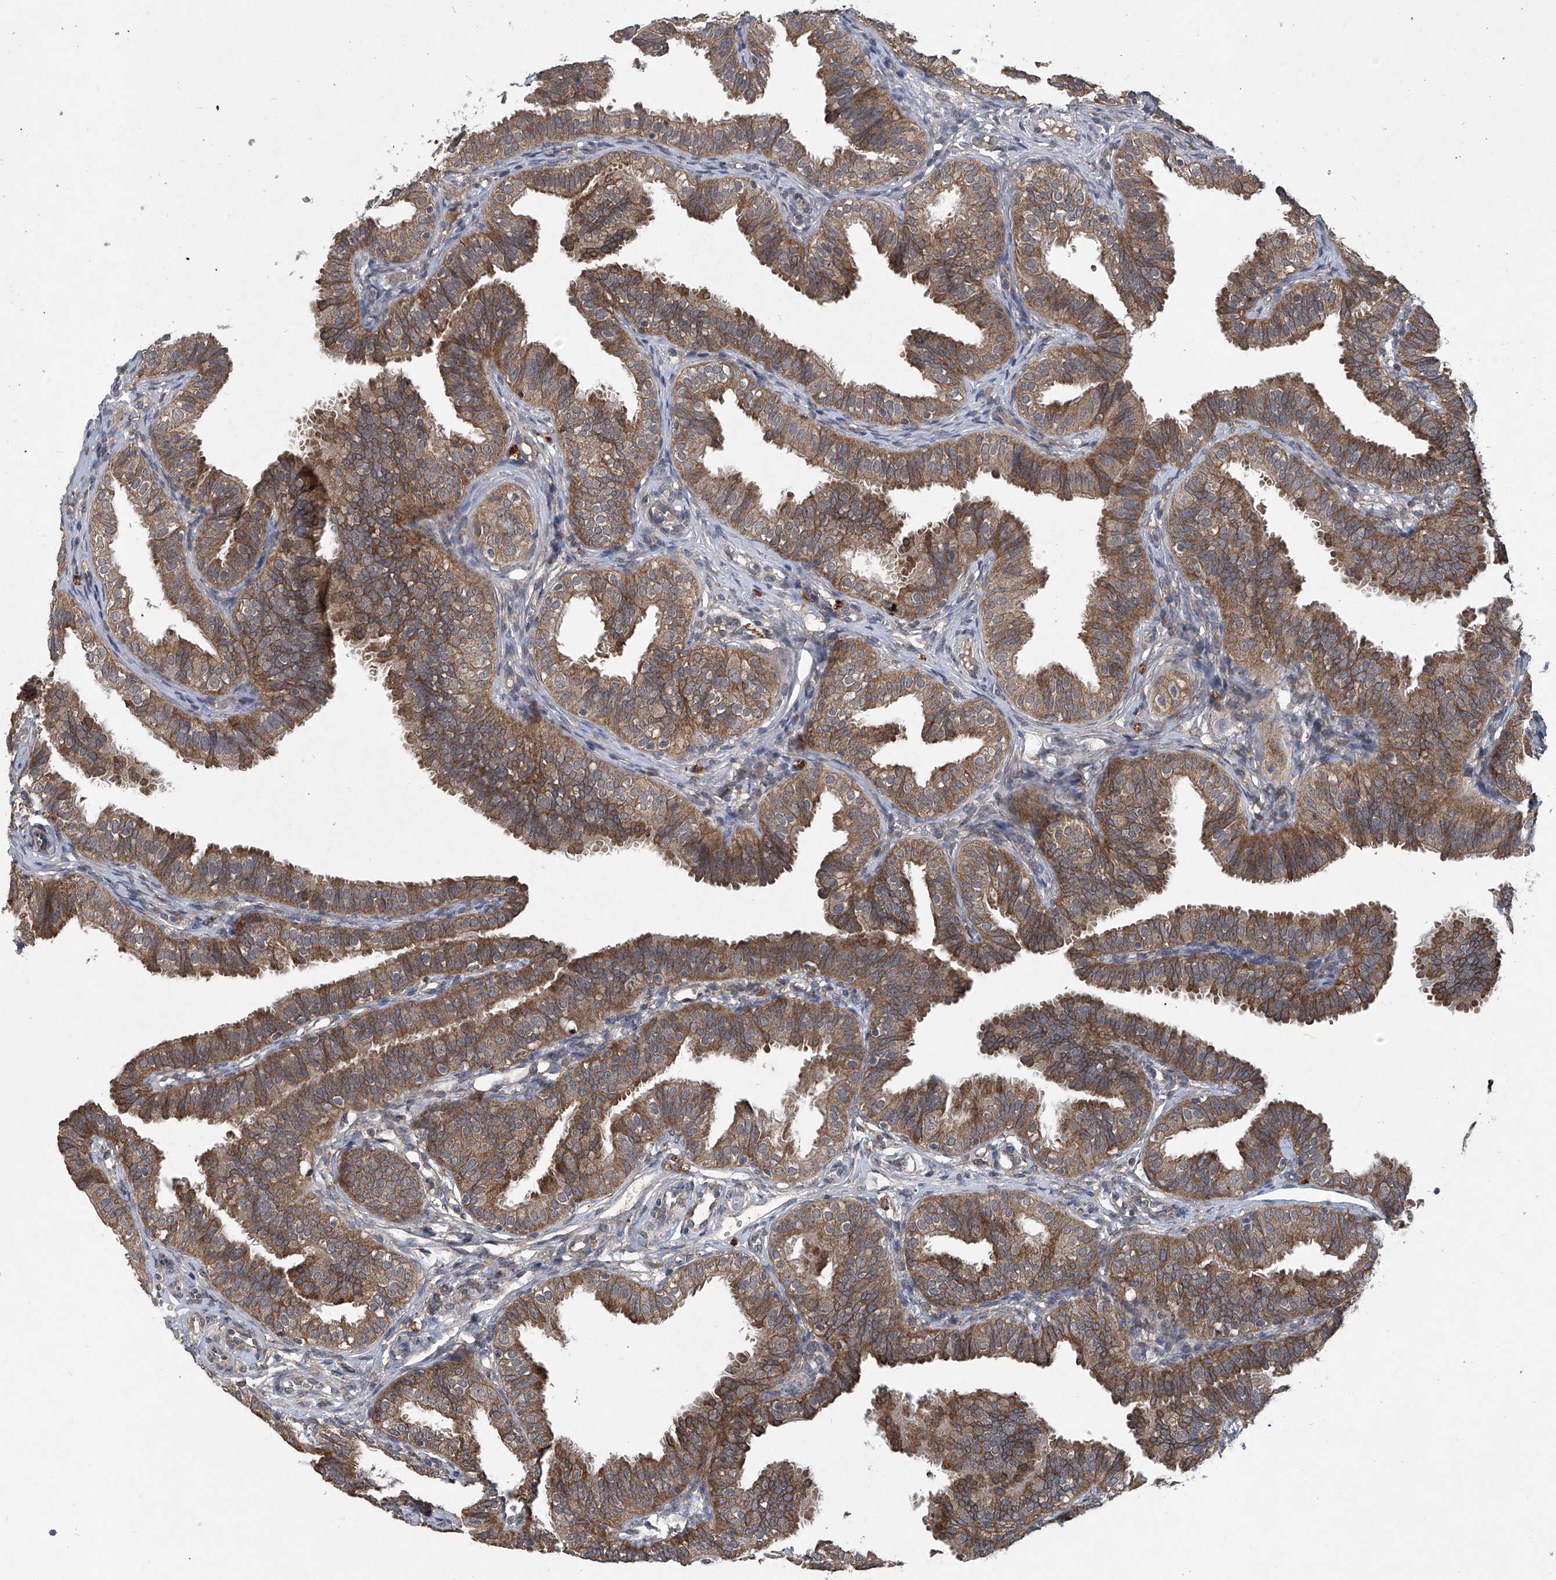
{"staining": {"intensity": "moderate", "quantity": ">75%", "location": "cytoplasmic/membranous"}, "tissue": "fallopian tube", "cell_type": "Glandular cells", "image_type": "normal", "snomed": [{"axis": "morphology", "description": "Normal tissue, NOS"}, {"axis": "topography", "description": "Fallopian tube"}], "caption": "Immunohistochemical staining of normal human fallopian tube demonstrates >75% levels of moderate cytoplasmic/membranous protein staining in about >75% of glandular cells. The staining was performed using DAB, with brown indicating positive protein expression. Nuclei are stained blue with hematoxylin.", "gene": "SUMF2", "patient": {"sex": "female", "age": 35}}